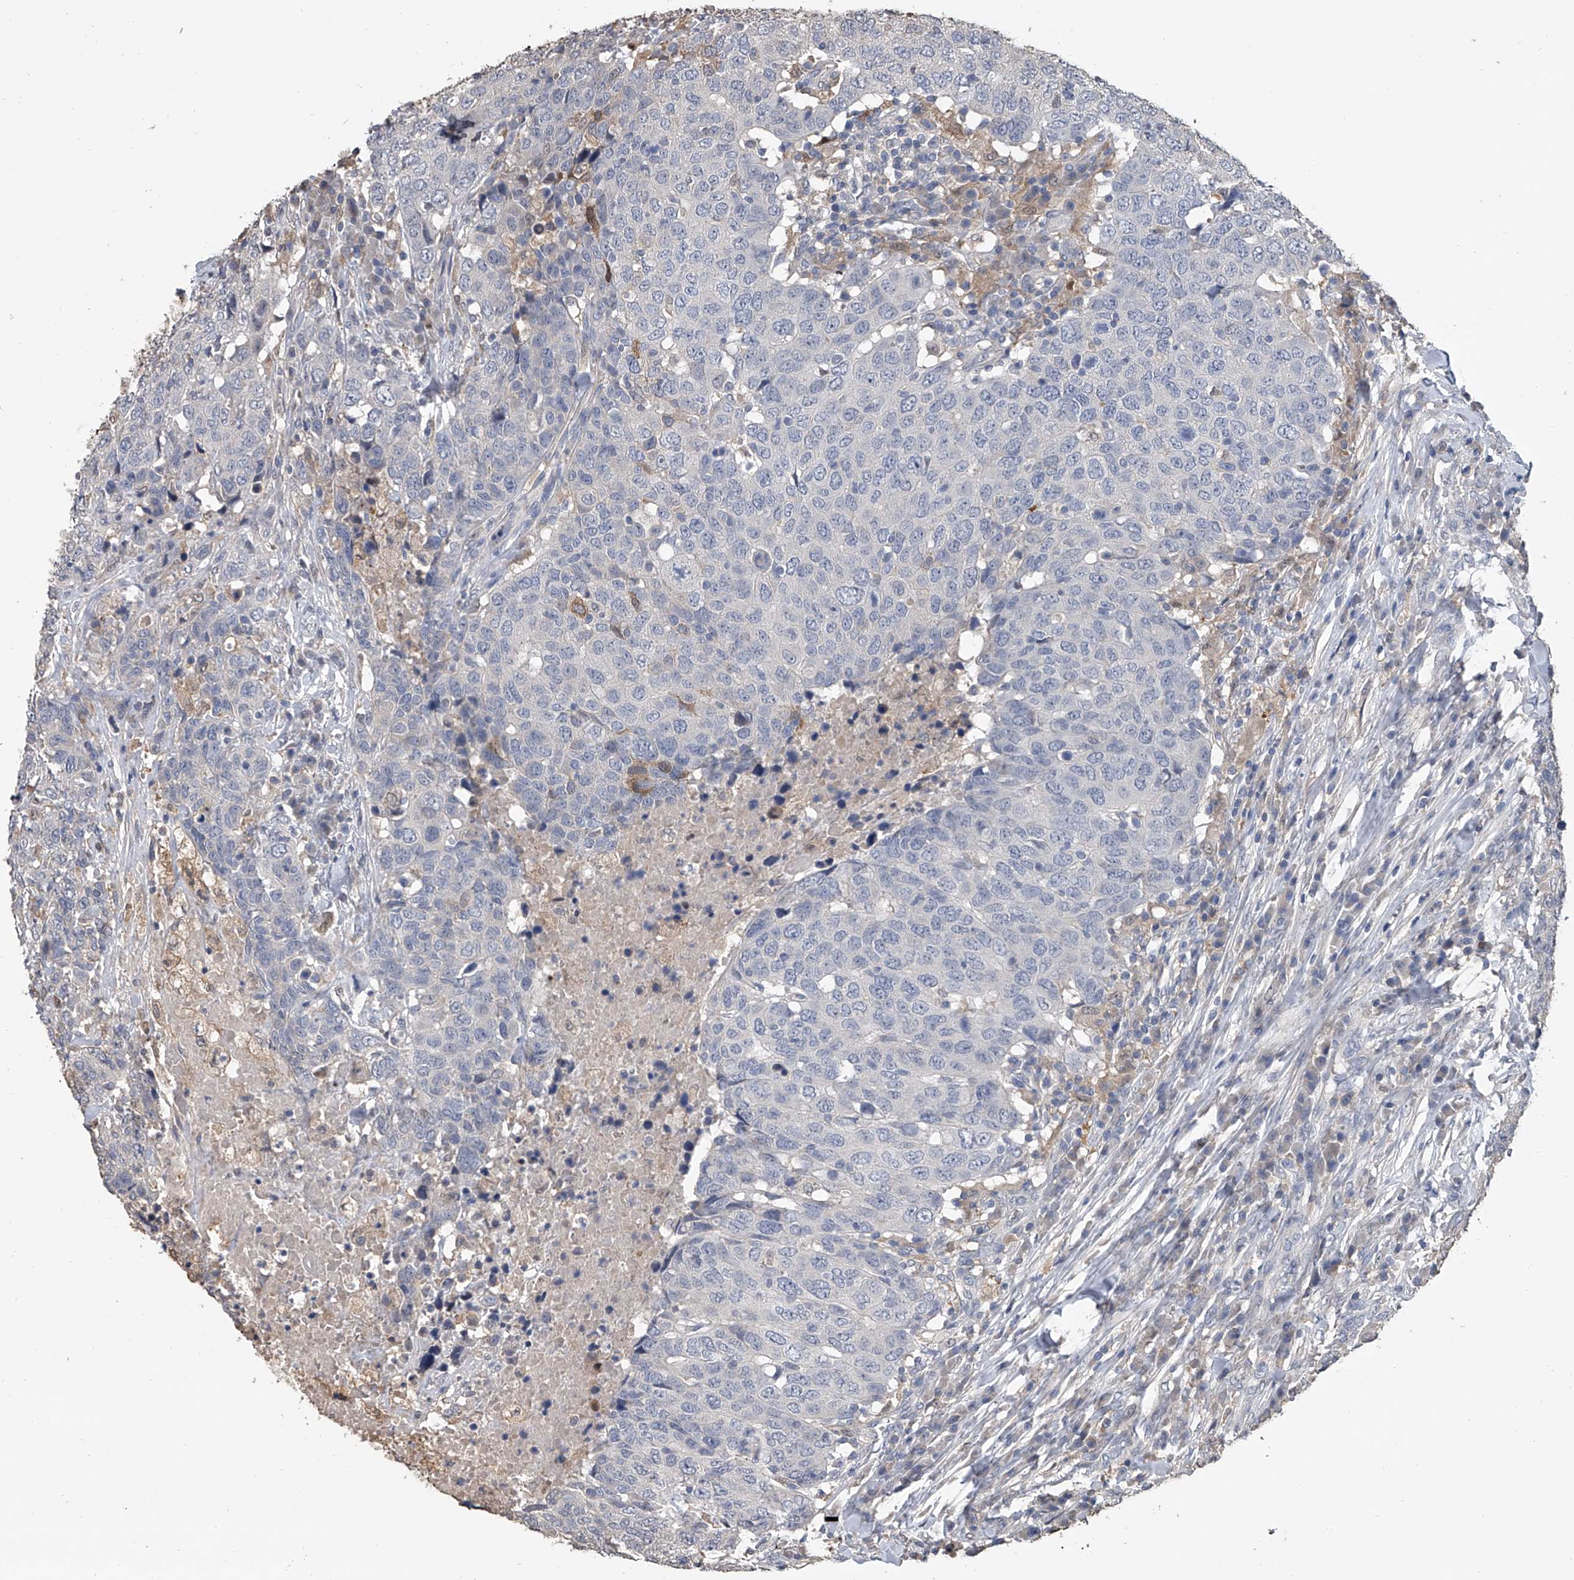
{"staining": {"intensity": "negative", "quantity": "none", "location": "none"}, "tissue": "head and neck cancer", "cell_type": "Tumor cells", "image_type": "cancer", "snomed": [{"axis": "morphology", "description": "Squamous cell carcinoma, NOS"}, {"axis": "topography", "description": "Head-Neck"}], "caption": "This is an immunohistochemistry micrograph of squamous cell carcinoma (head and neck). There is no staining in tumor cells.", "gene": "DOCK9", "patient": {"sex": "male", "age": 66}}